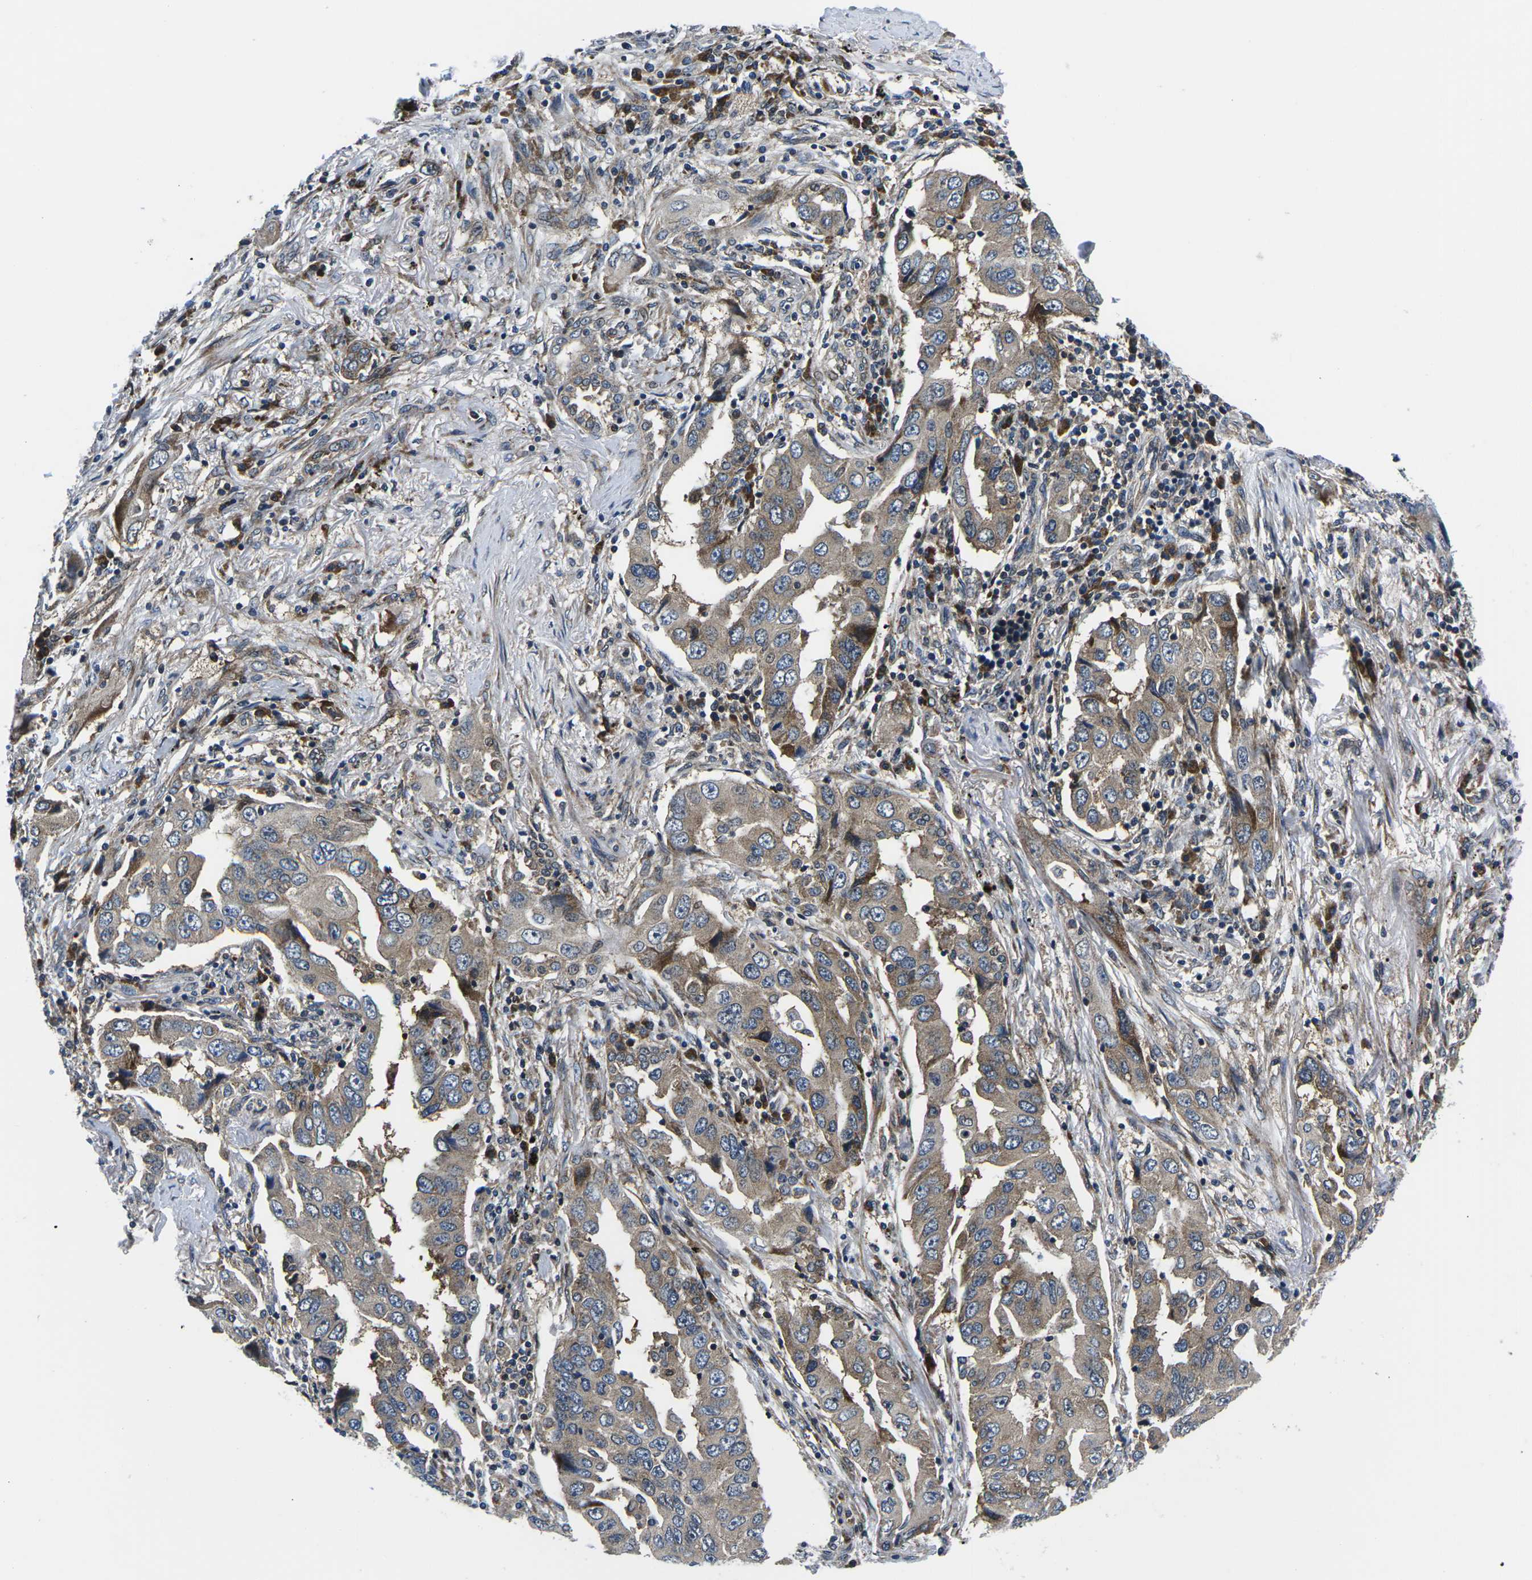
{"staining": {"intensity": "weak", "quantity": ">75%", "location": "cytoplasmic/membranous"}, "tissue": "lung cancer", "cell_type": "Tumor cells", "image_type": "cancer", "snomed": [{"axis": "morphology", "description": "Adenocarcinoma, NOS"}, {"axis": "topography", "description": "Lung"}], "caption": "Brown immunohistochemical staining in lung adenocarcinoma exhibits weak cytoplasmic/membranous positivity in about >75% of tumor cells.", "gene": "EIF4E", "patient": {"sex": "female", "age": 65}}